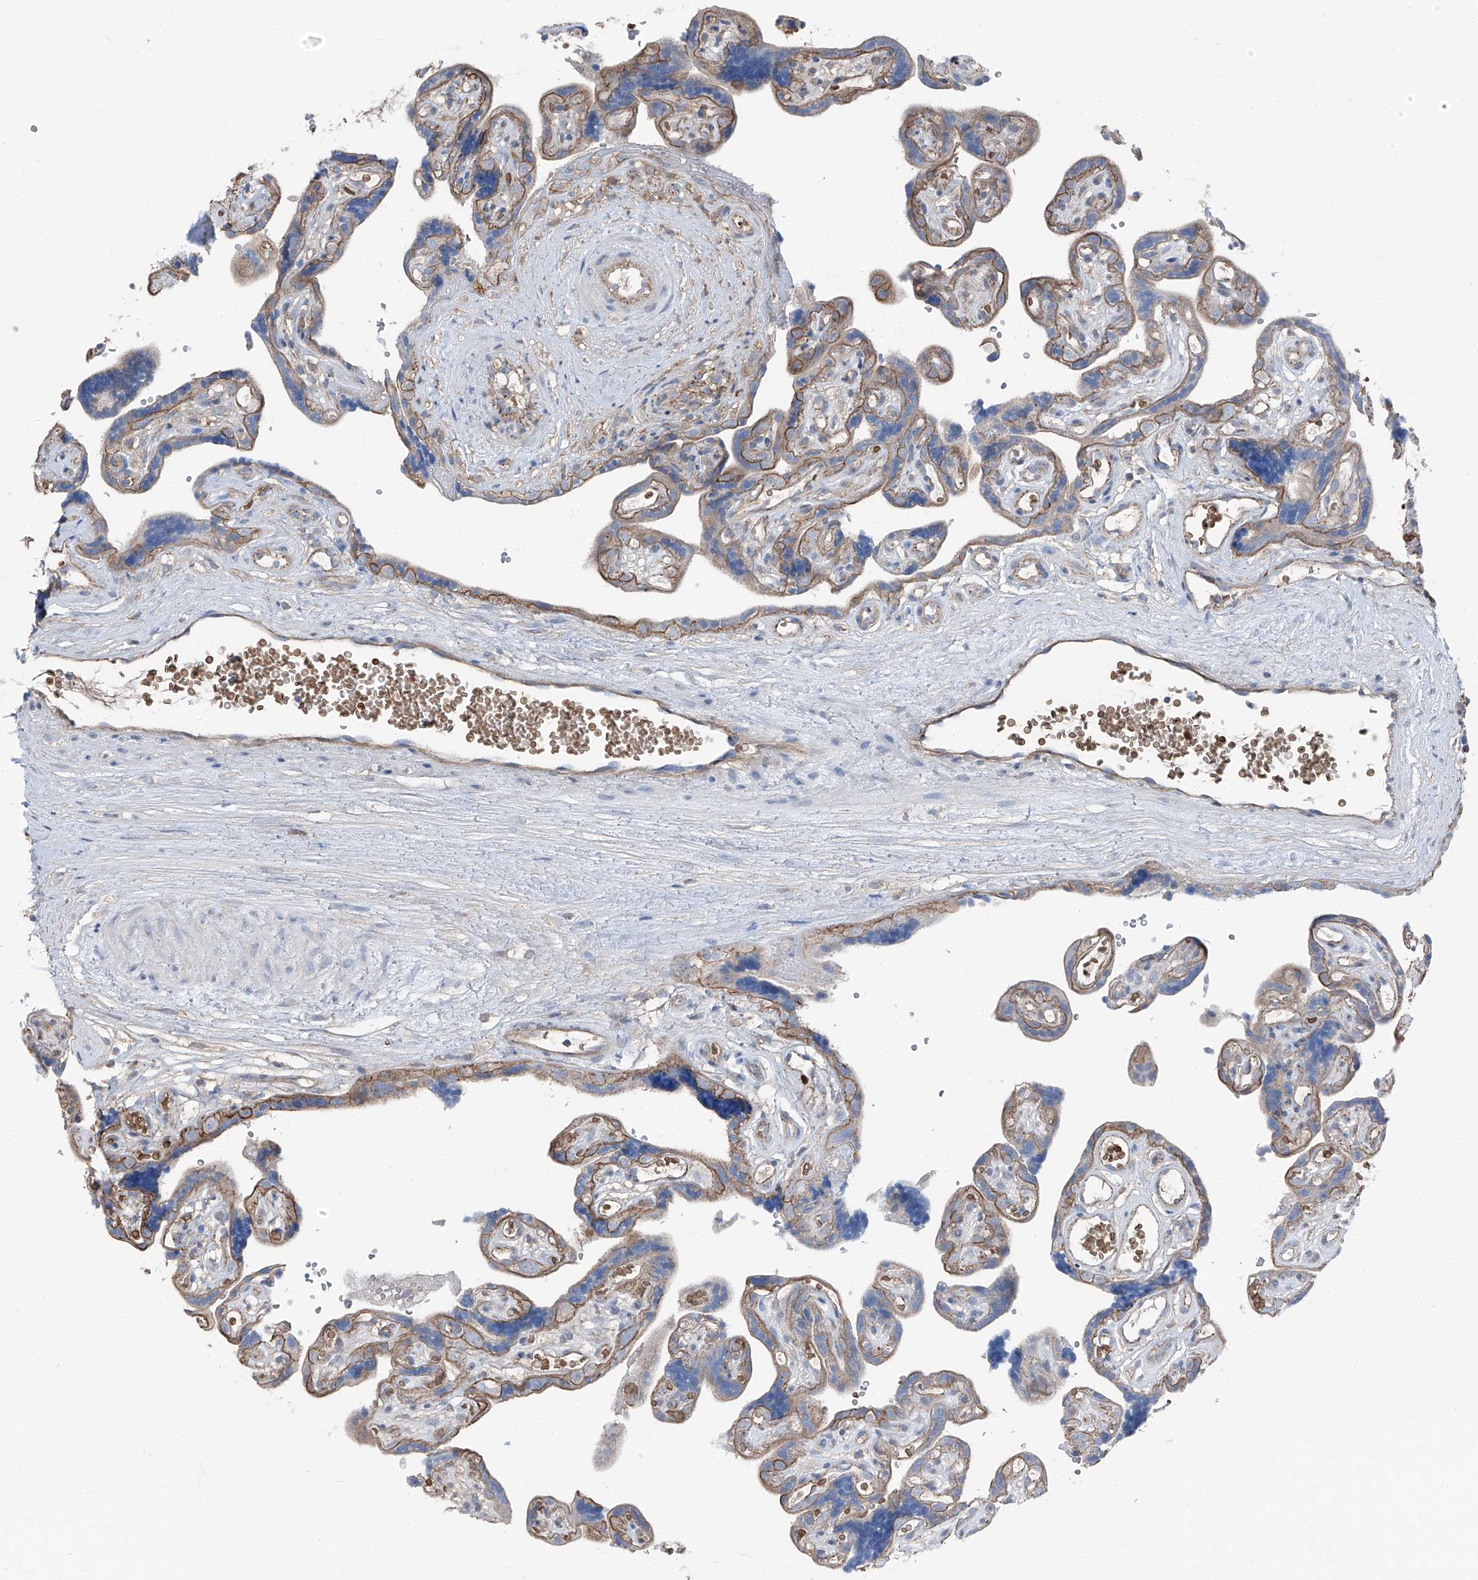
{"staining": {"intensity": "moderate", "quantity": ">75%", "location": "cytoplasmic/membranous"}, "tissue": "placenta", "cell_type": "Decidual cells", "image_type": "normal", "snomed": [{"axis": "morphology", "description": "Normal tissue, NOS"}, {"axis": "topography", "description": "Placenta"}], "caption": "An IHC image of normal tissue is shown. Protein staining in brown shows moderate cytoplasmic/membranous positivity in placenta within decidual cells. The staining is performed using DAB brown chromogen to label protein expression. The nuclei are counter-stained blue using hematoxylin.", "gene": "GPR142", "patient": {"sex": "female", "age": 30}}